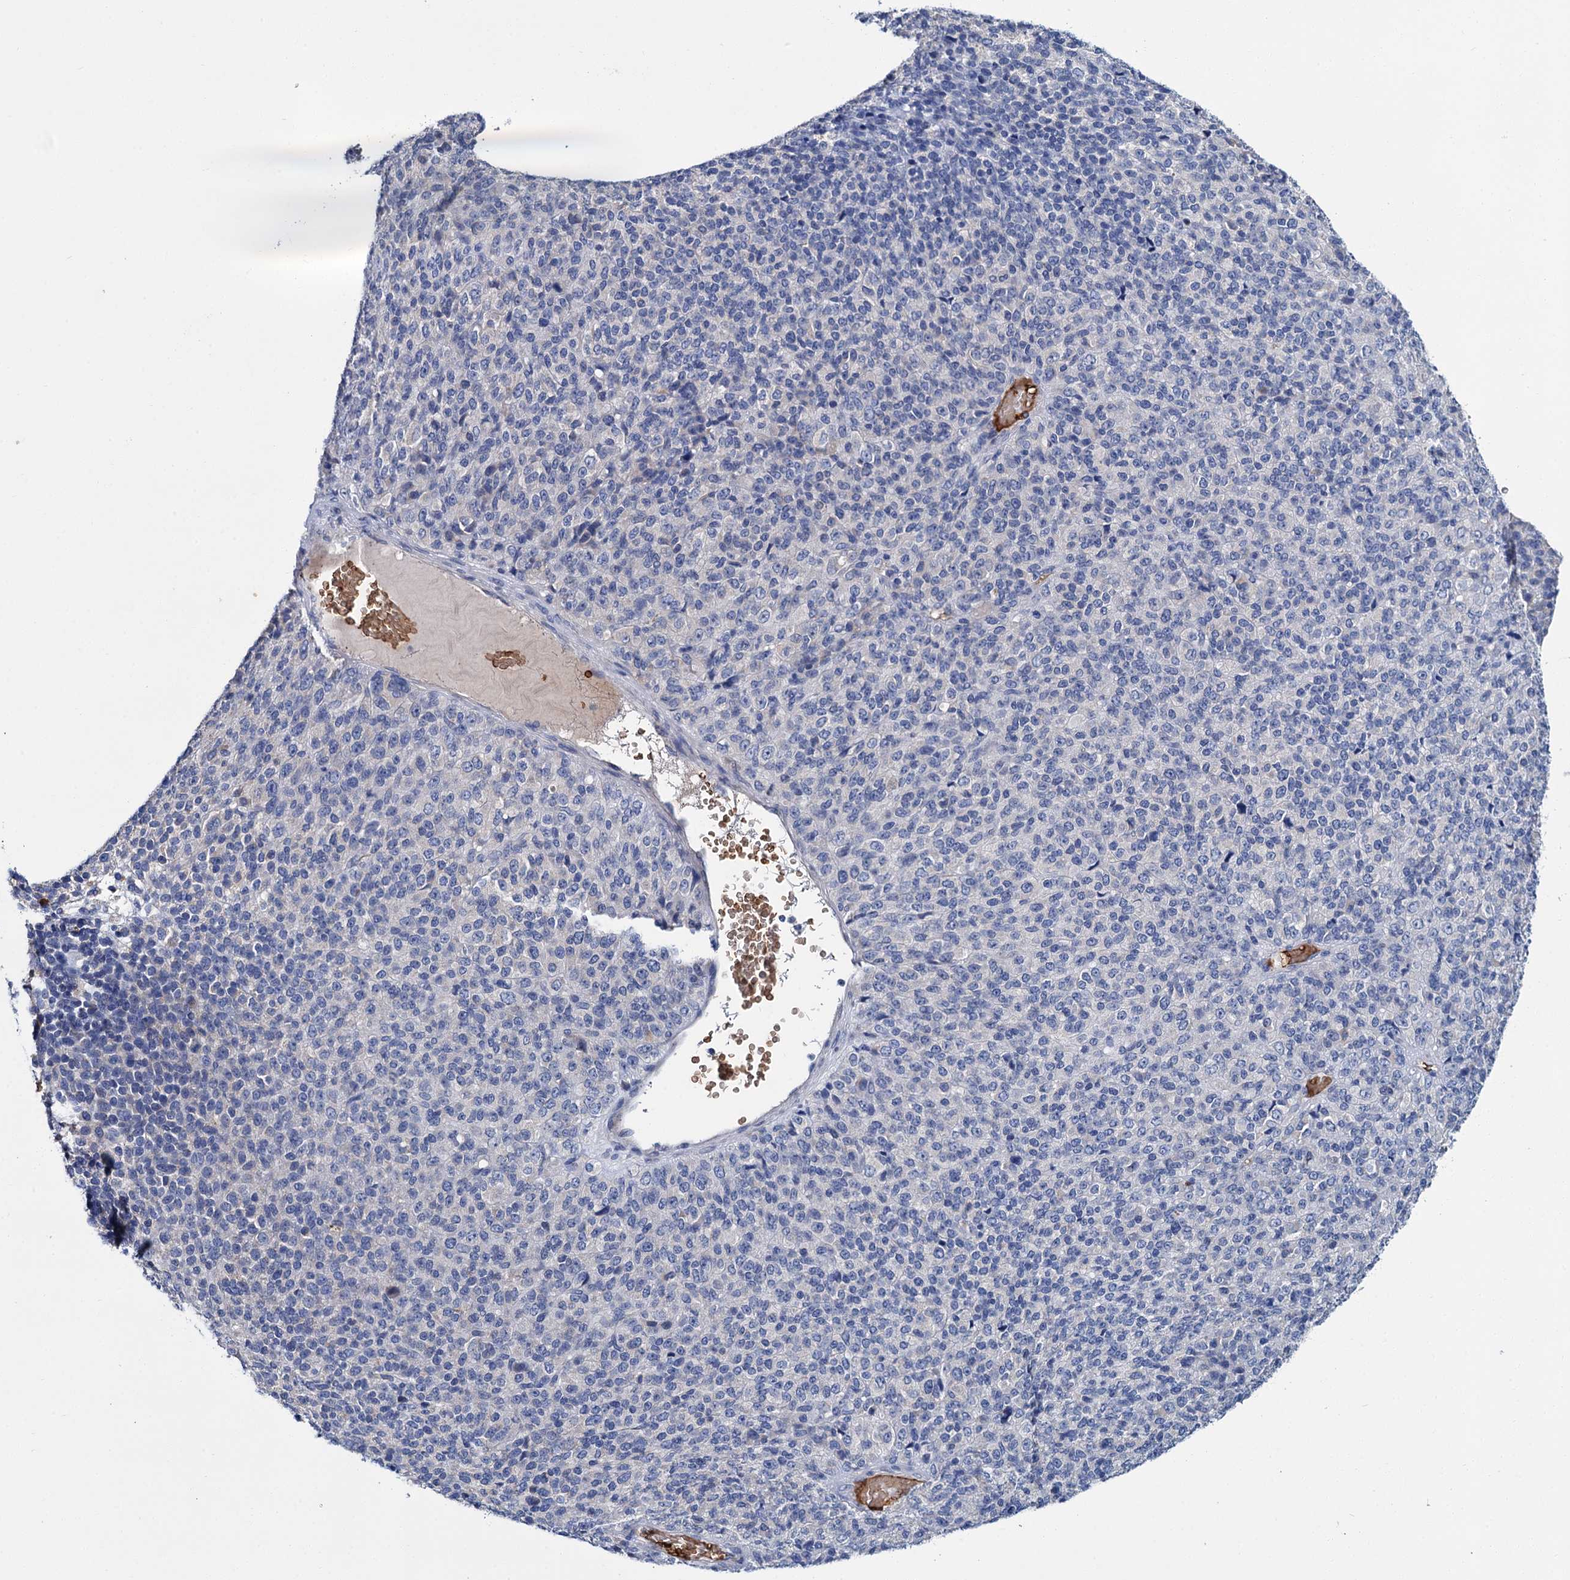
{"staining": {"intensity": "negative", "quantity": "none", "location": "none"}, "tissue": "melanoma", "cell_type": "Tumor cells", "image_type": "cancer", "snomed": [{"axis": "morphology", "description": "Malignant melanoma, Metastatic site"}, {"axis": "topography", "description": "Brain"}], "caption": "The immunohistochemistry image has no significant staining in tumor cells of malignant melanoma (metastatic site) tissue.", "gene": "ATG2A", "patient": {"sex": "female", "age": 56}}